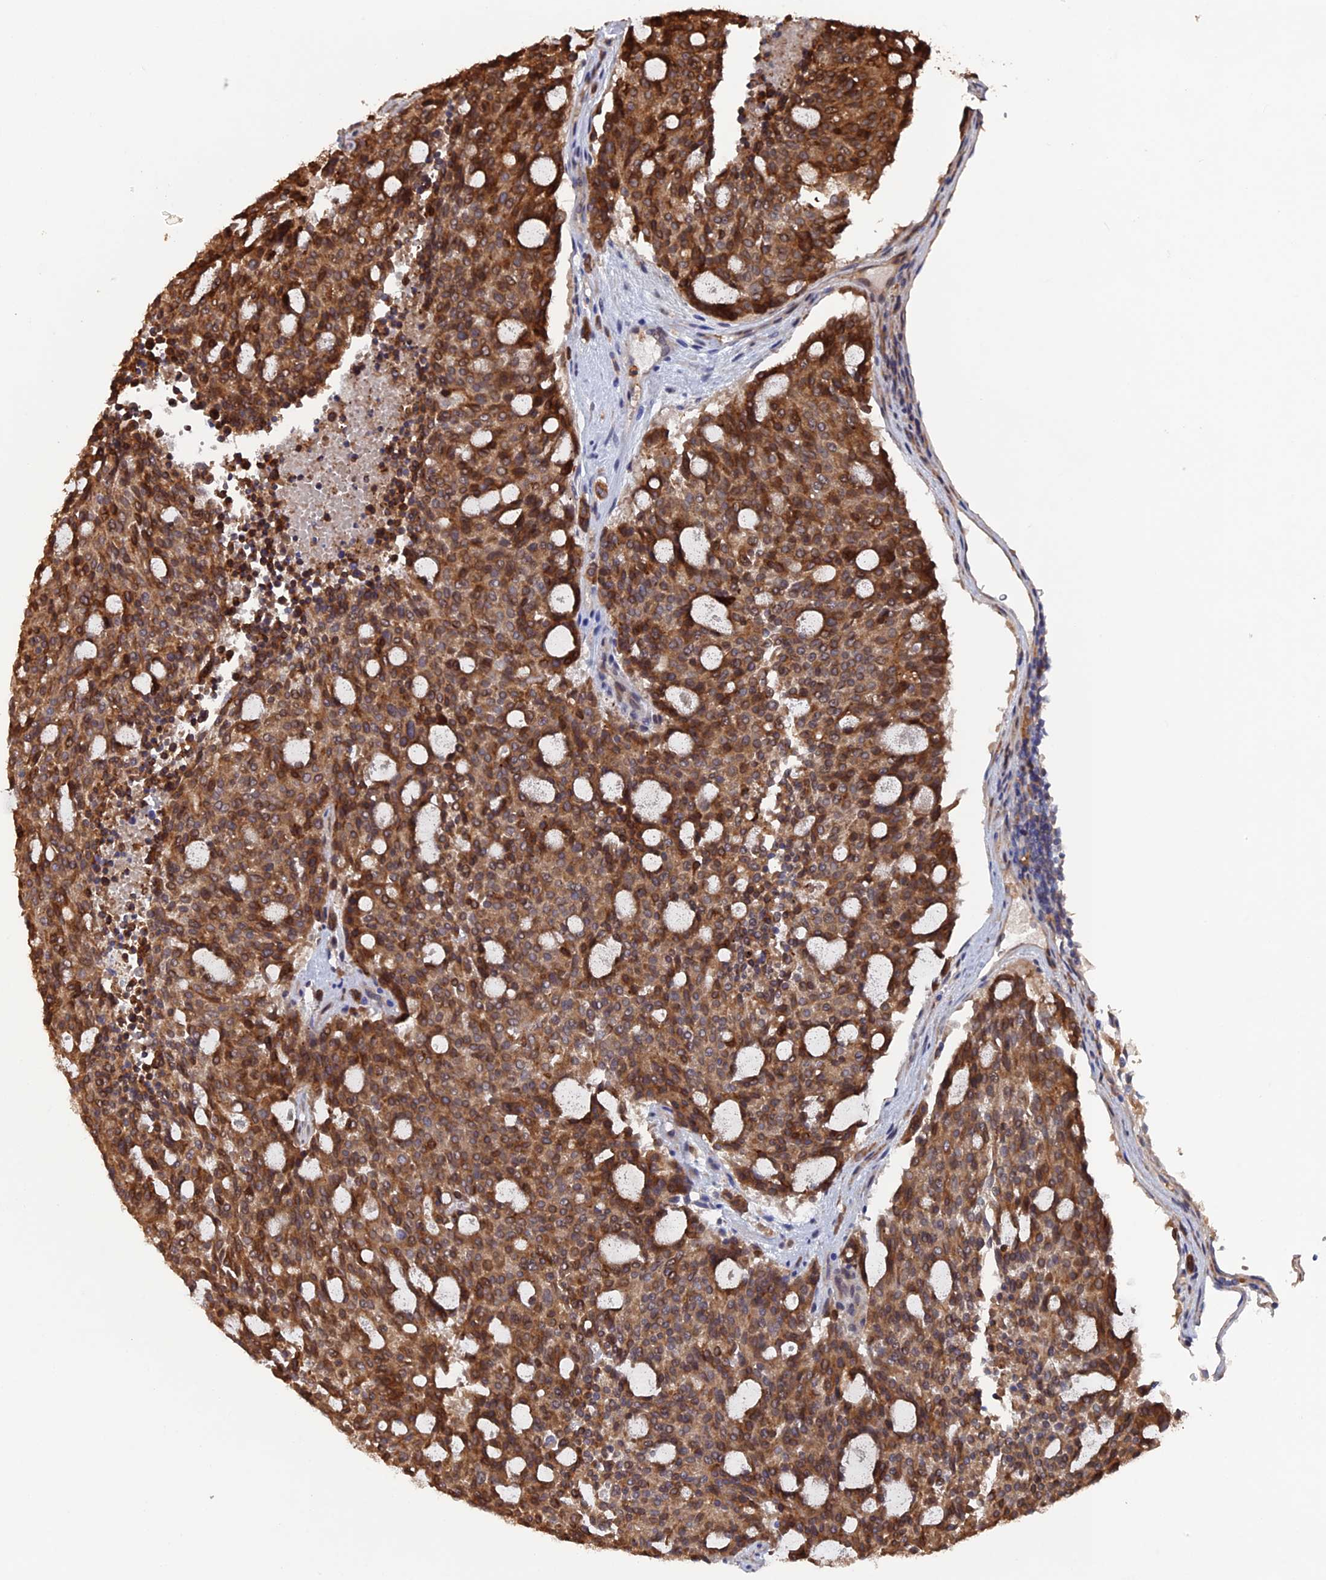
{"staining": {"intensity": "strong", "quantity": ">75%", "location": "cytoplasmic/membranous"}, "tissue": "carcinoid", "cell_type": "Tumor cells", "image_type": "cancer", "snomed": [{"axis": "morphology", "description": "Carcinoid, malignant, NOS"}, {"axis": "topography", "description": "Pancreas"}], "caption": "The immunohistochemical stain highlights strong cytoplasmic/membranous staining in tumor cells of carcinoid tissue.", "gene": "VPS37C", "patient": {"sex": "female", "age": 54}}